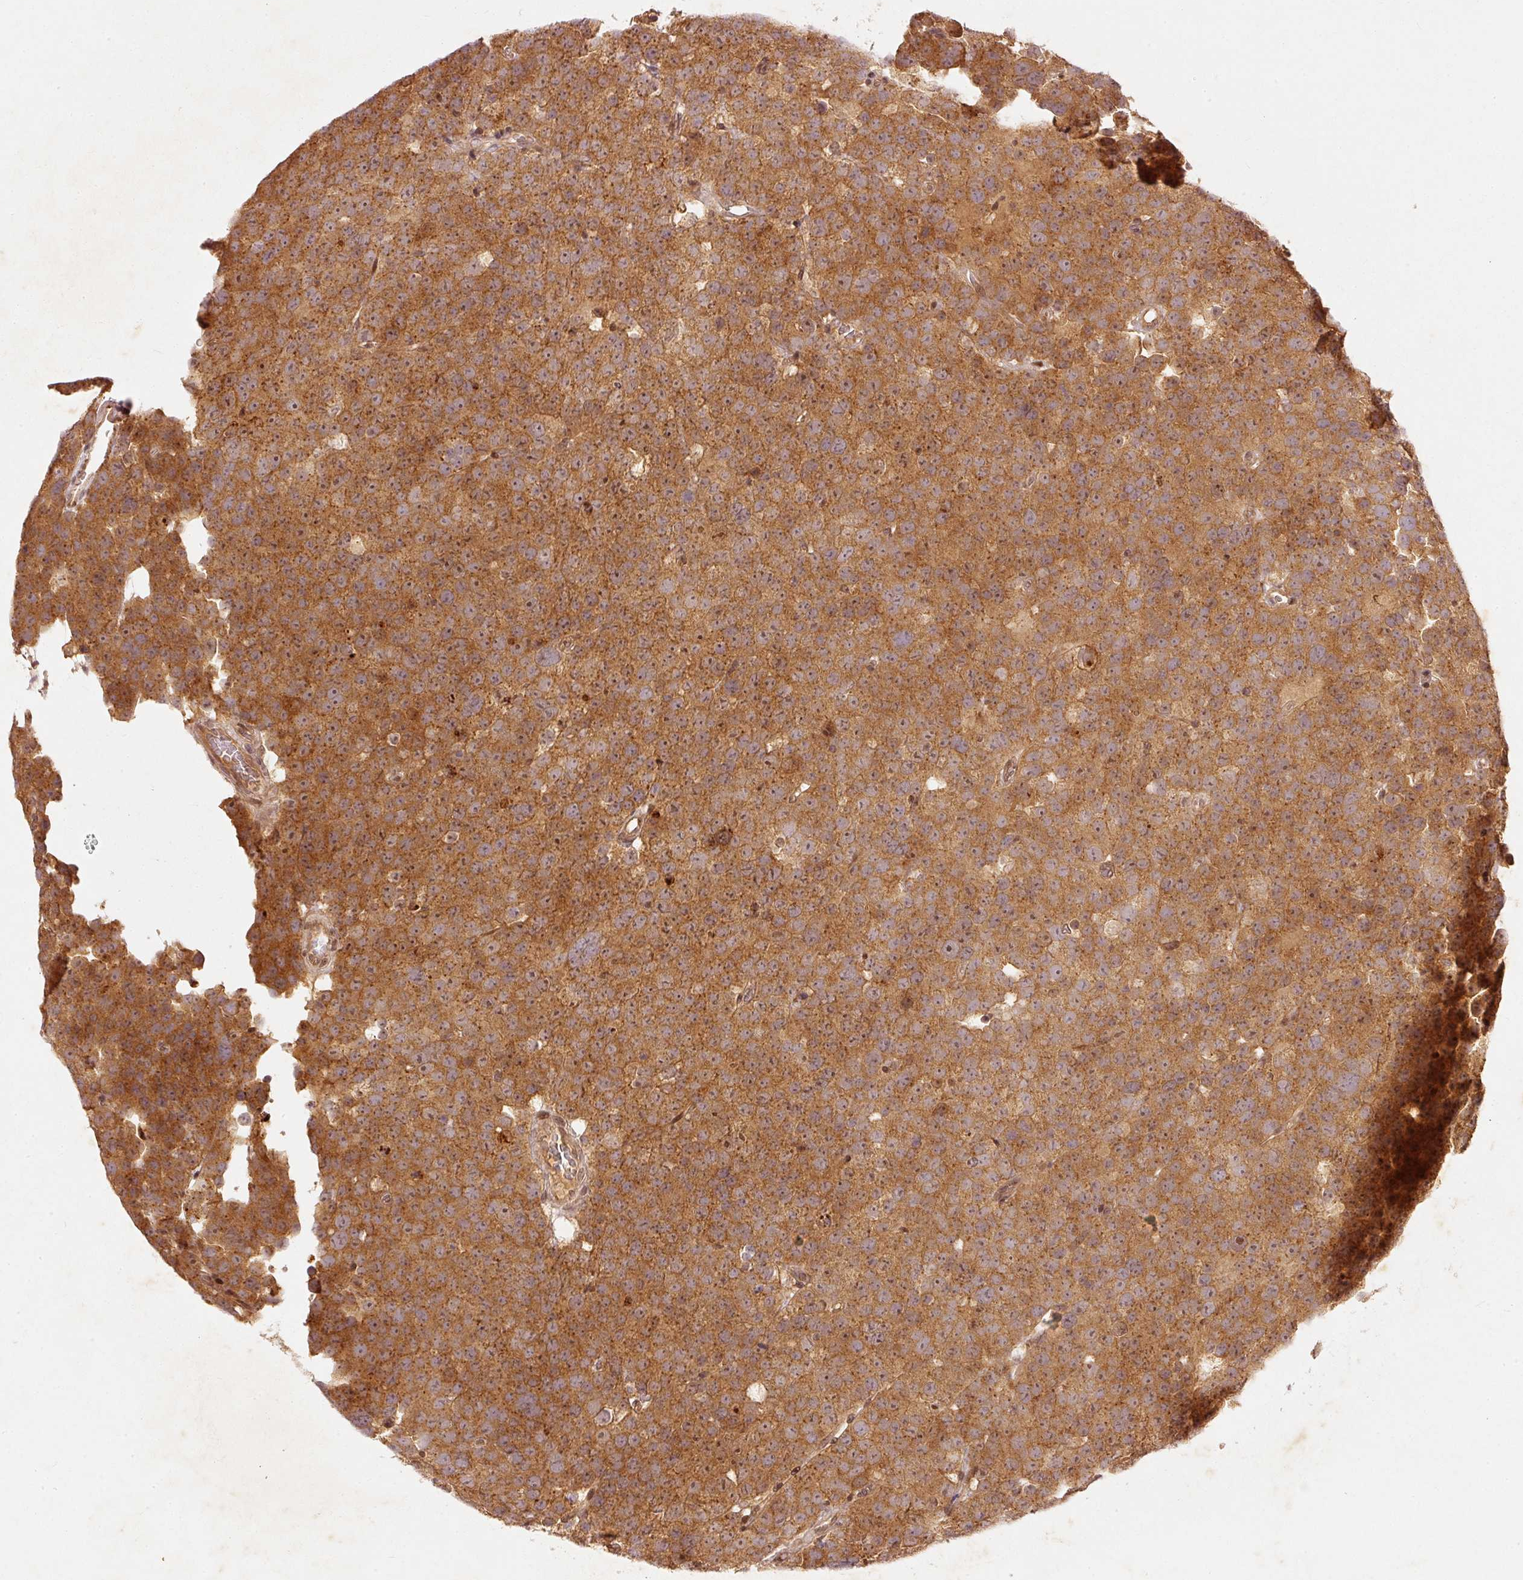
{"staining": {"intensity": "strong", "quantity": ">75%", "location": "cytoplasmic/membranous"}, "tissue": "testis cancer", "cell_type": "Tumor cells", "image_type": "cancer", "snomed": [{"axis": "morphology", "description": "Seminoma, NOS"}, {"axis": "topography", "description": "Testis"}], "caption": "Protein expression analysis of human testis cancer (seminoma) reveals strong cytoplasmic/membranous expression in about >75% of tumor cells. (Stains: DAB (3,3'-diaminobenzidine) in brown, nuclei in blue, Microscopy: brightfield microscopy at high magnification).", "gene": "ZNF580", "patient": {"sex": "male", "age": 71}}